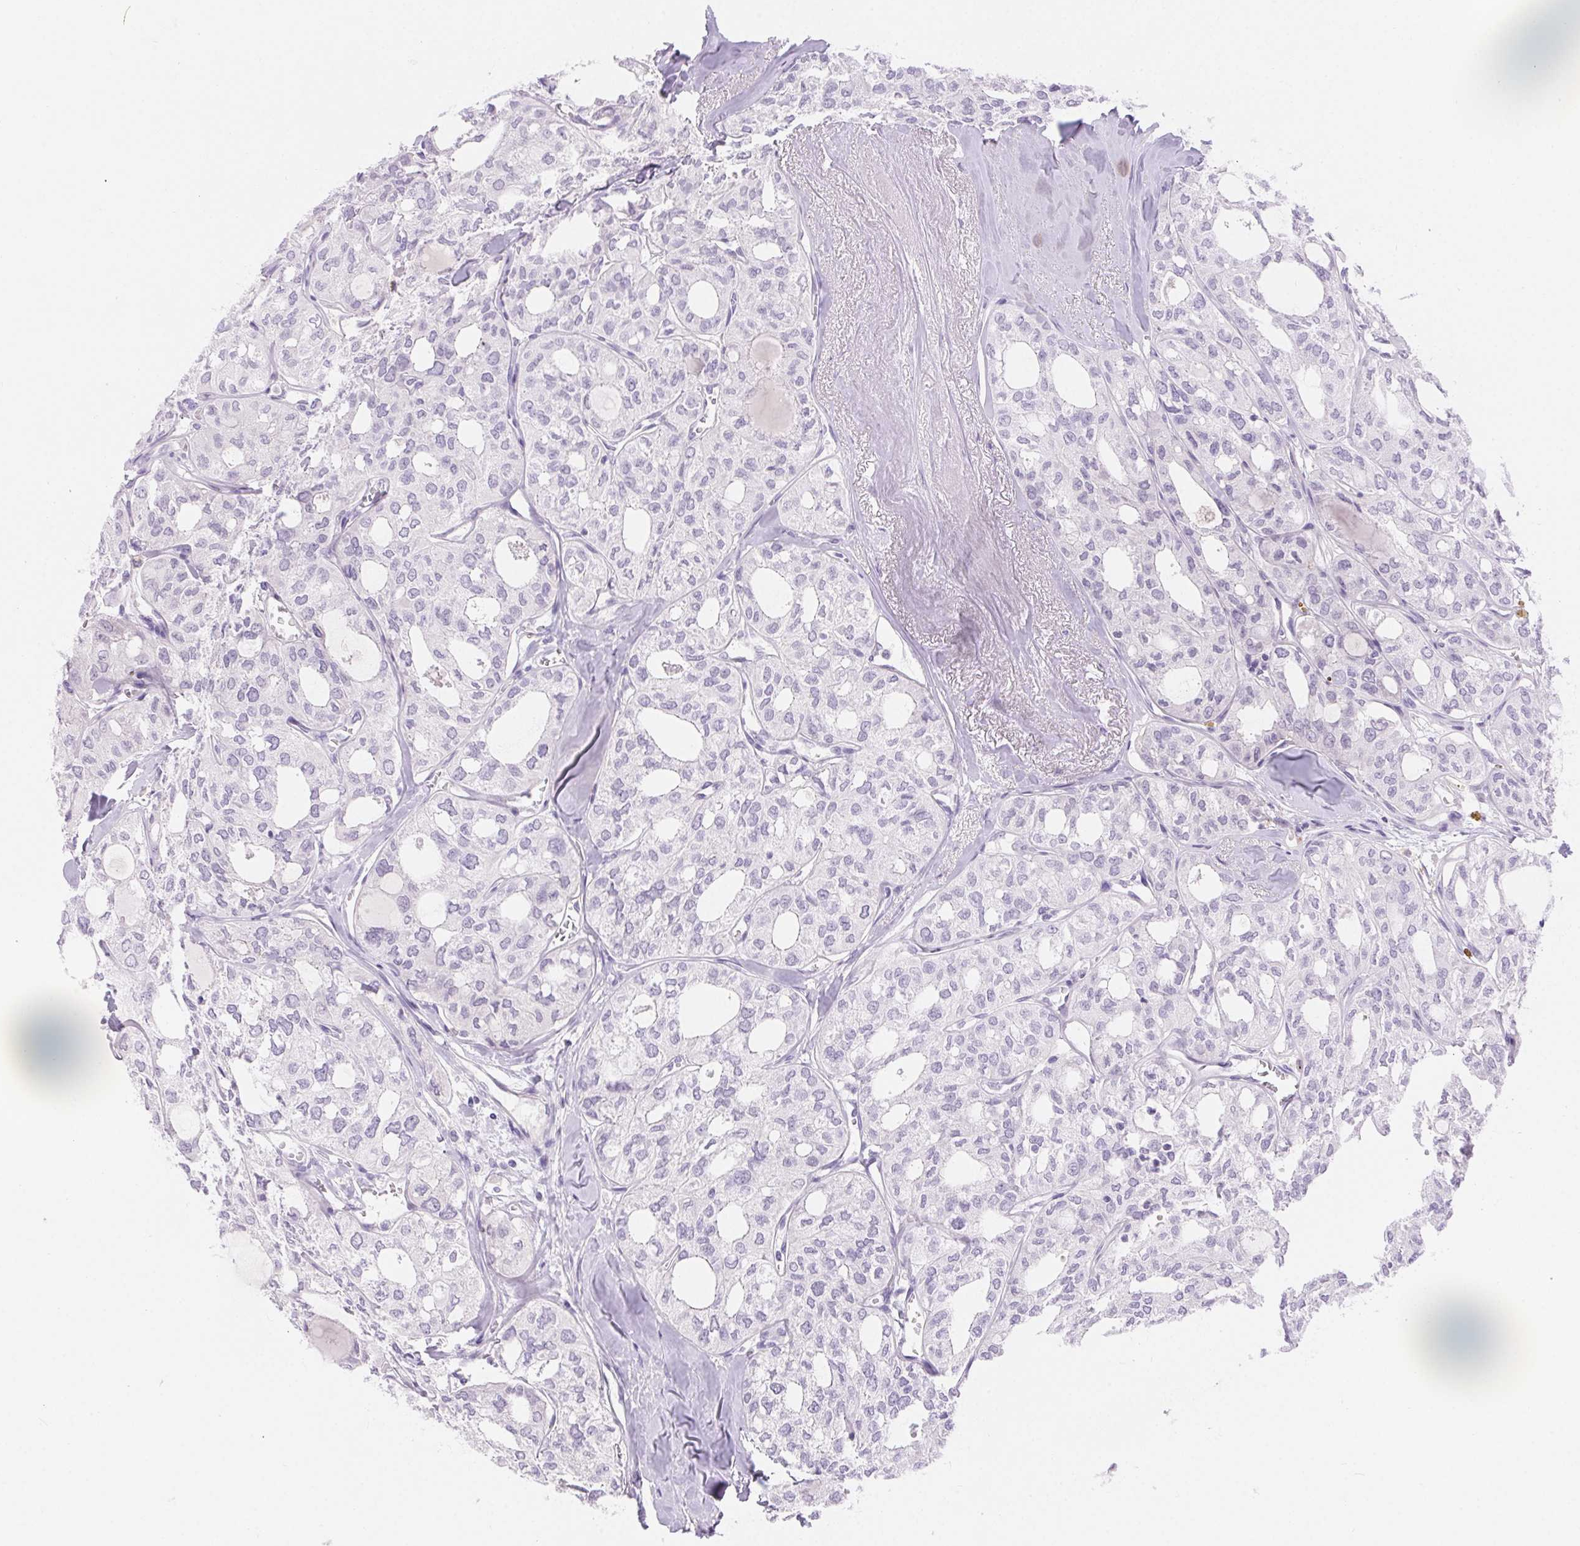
{"staining": {"intensity": "negative", "quantity": "none", "location": "none"}, "tissue": "thyroid cancer", "cell_type": "Tumor cells", "image_type": "cancer", "snomed": [{"axis": "morphology", "description": "Follicular adenoma carcinoma, NOS"}, {"axis": "topography", "description": "Thyroid gland"}], "caption": "Immunohistochemistry (IHC) of human thyroid cancer exhibits no positivity in tumor cells. The staining was performed using DAB (3,3'-diaminobenzidine) to visualize the protein expression in brown, while the nuclei were stained in blue with hematoxylin (Magnification: 20x).", "gene": "CLDN16", "patient": {"sex": "male", "age": 75}}